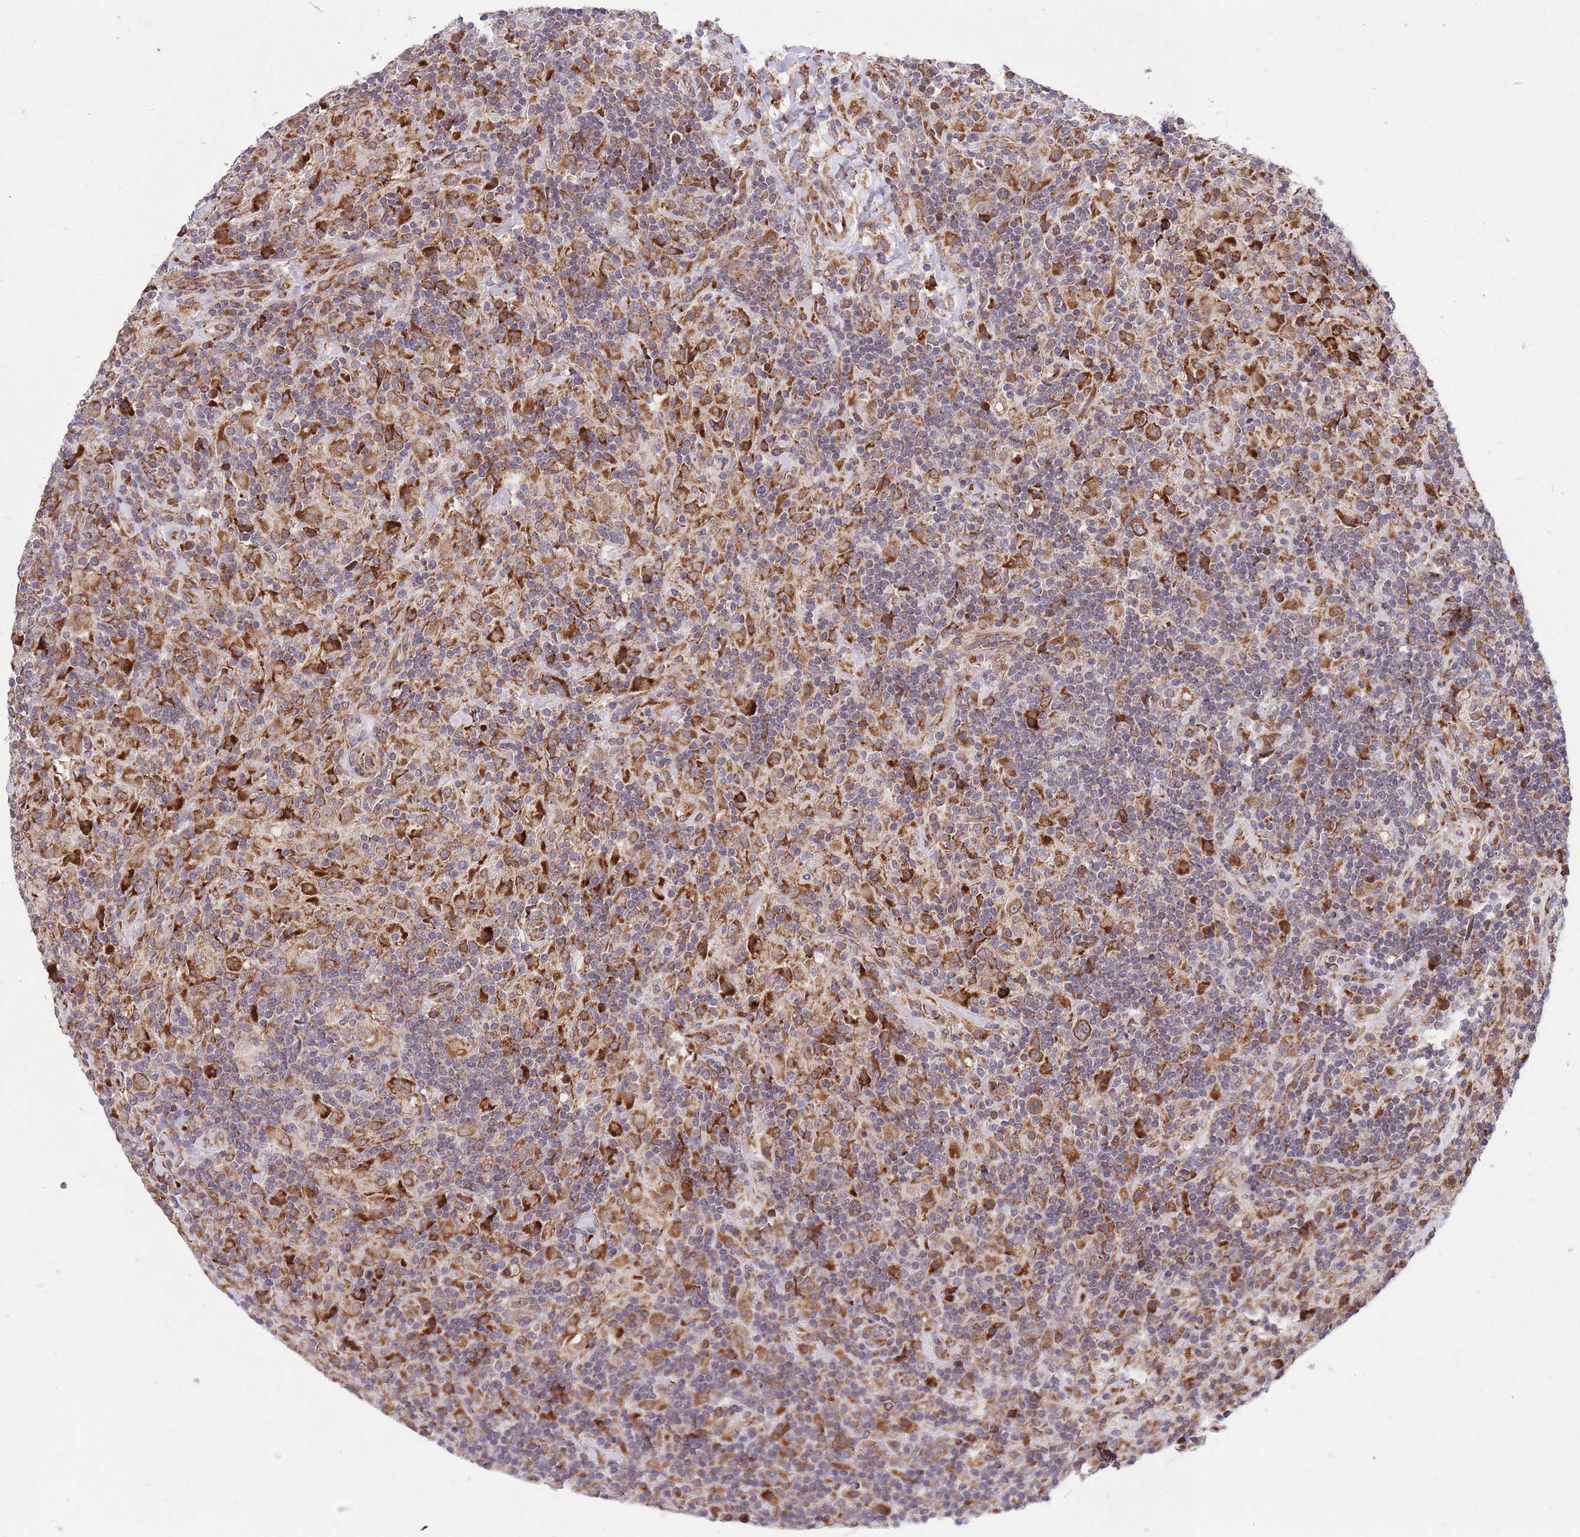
{"staining": {"intensity": "strong", "quantity": ">75%", "location": "cytoplasmic/membranous"}, "tissue": "lymphoma", "cell_type": "Tumor cells", "image_type": "cancer", "snomed": [{"axis": "morphology", "description": "Hodgkin's disease, NOS"}, {"axis": "topography", "description": "Lymph node"}], "caption": "A high amount of strong cytoplasmic/membranous positivity is appreciated in approximately >75% of tumor cells in Hodgkin's disease tissue.", "gene": "TTLL3", "patient": {"sex": "male", "age": 70}}